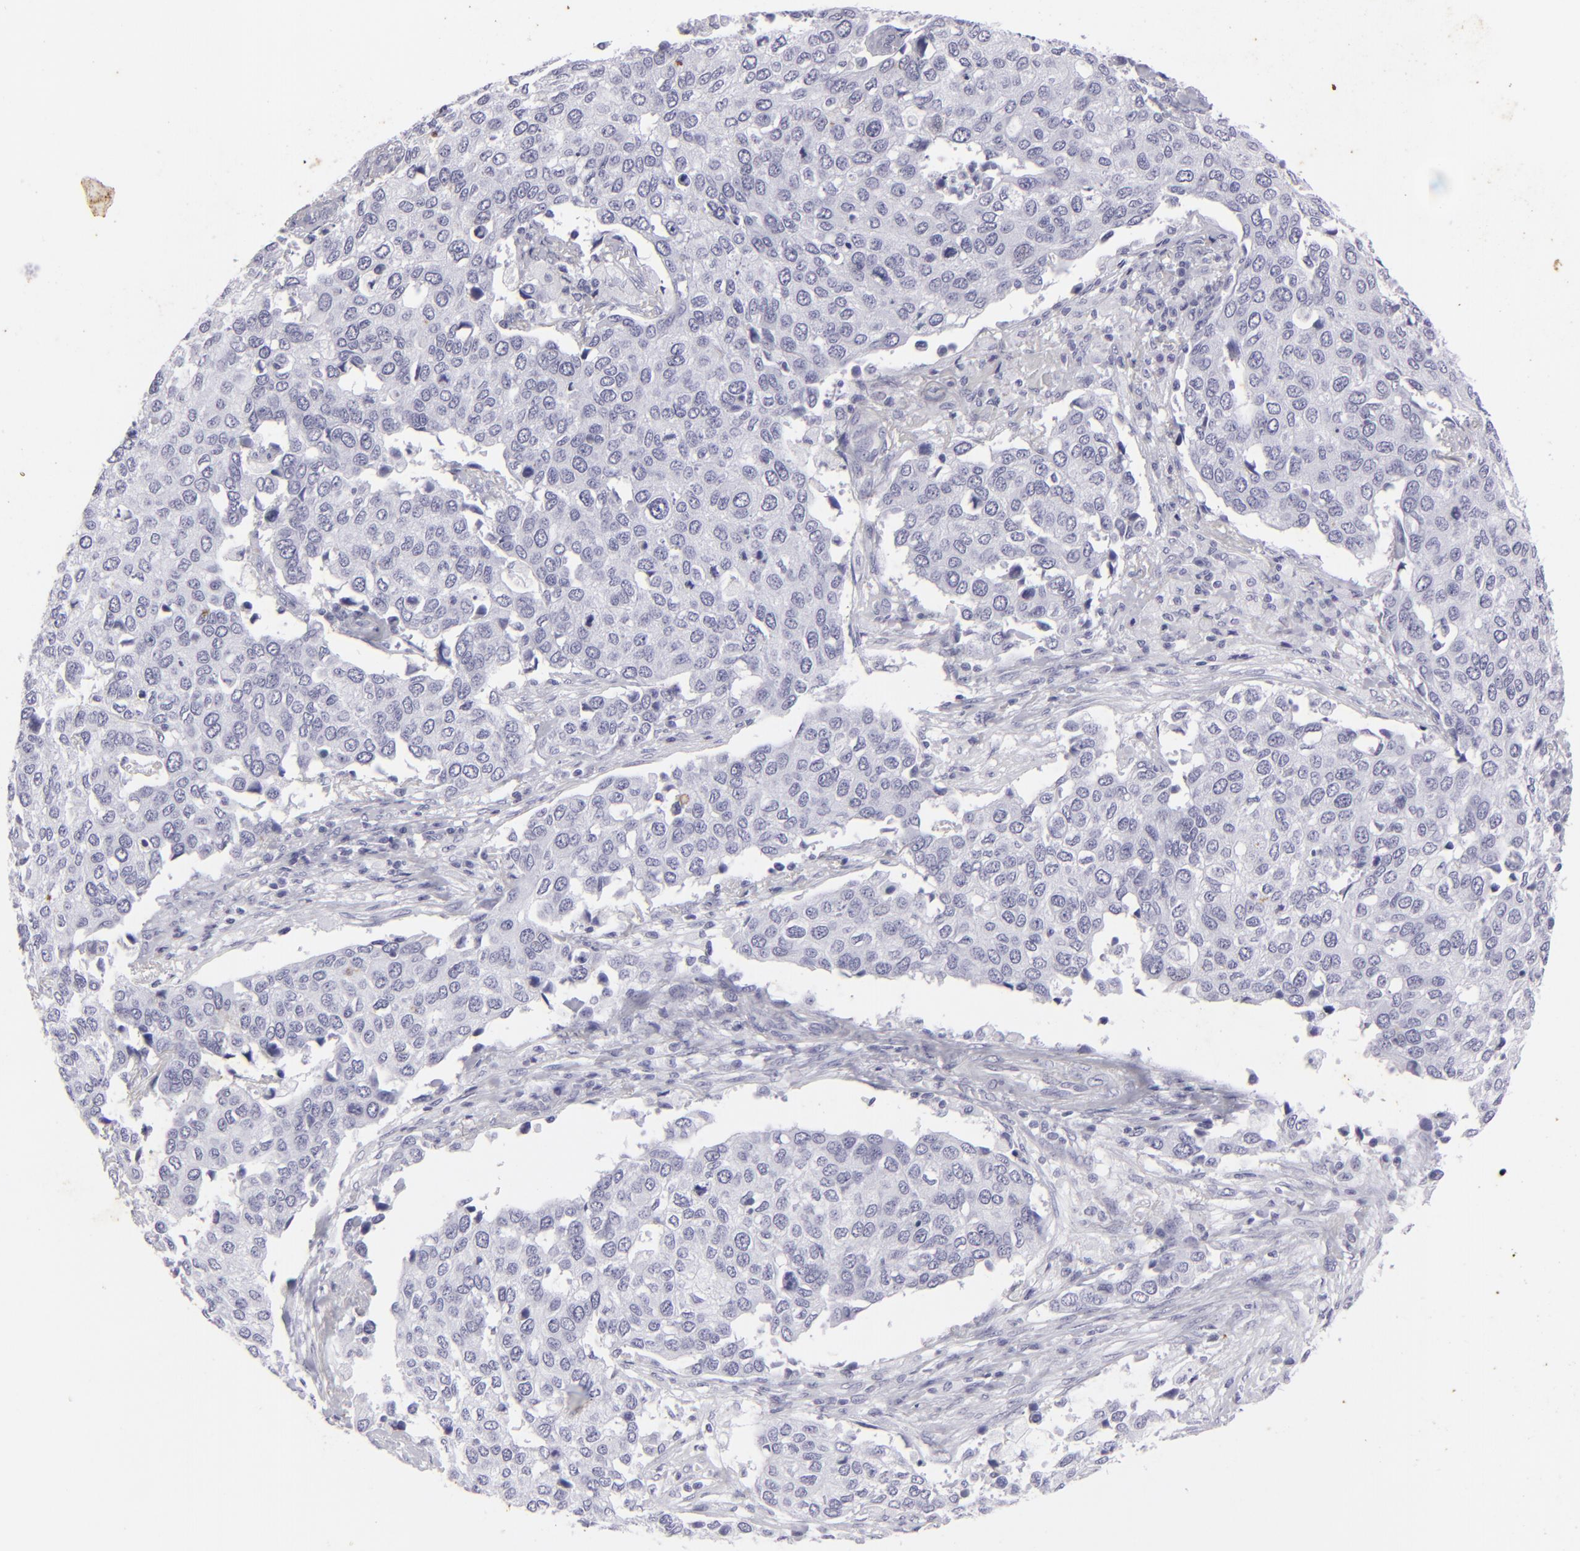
{"staining": {"intensity": "negative", "quantity": "none", "location": "none"}, "tissue": "cervical cancer", "cell_type": "Tumor cells", "image_type": "cancer", "snomed": [{"axis": "morphology", "description": "Squamous cell carcinoma, NOS"}, {"axis": "topography", "description": "Cervix"}], "caption": "Human cervical squamous cell carcinoma stained for a protein using immunohistochemistry (IHC) shows no positivity in tumor cells.", "gene": "KRT1", "patient": {"sex": "female", "age": 54}}